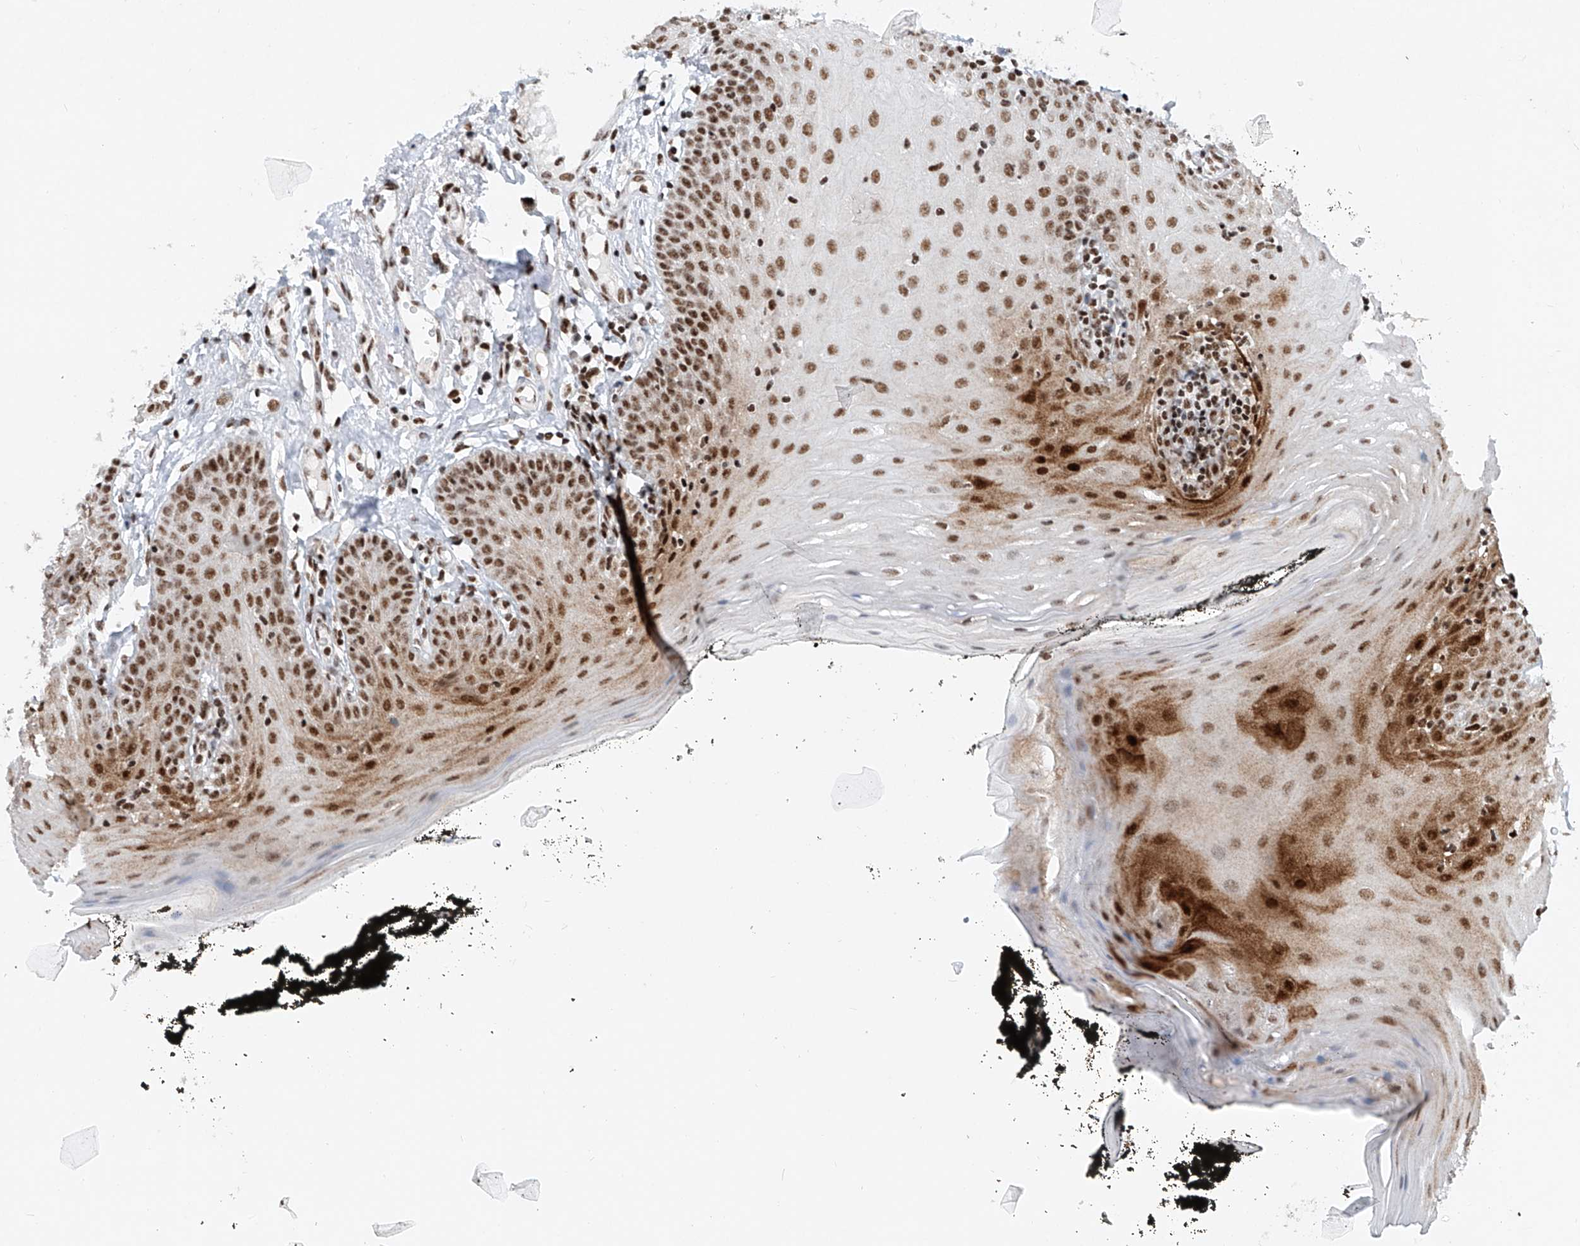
{"staining": {"intensity": "strong", "quantity": ">75%", "location": "nuclear"}, "tissue": "oral mucosa", "cell_type": "Squamous epithelial cells", "image_type": "normal", "snomed": [{"axis": "morphology", "description": "Normal tissue, NOS"}, {"axis": "topography", "description": "Oral tissue"}], "caption": "A brown stain highlights strong nuclear staining of a protein in squamous epithelial cells of benign oral mucosa. (Stains: DAB in brown, nuclei in blue, Microscopy: brightfield microscopy at high magnification).", "gene": "TAF4", "patient": {"sex": "male", "age": 74}}